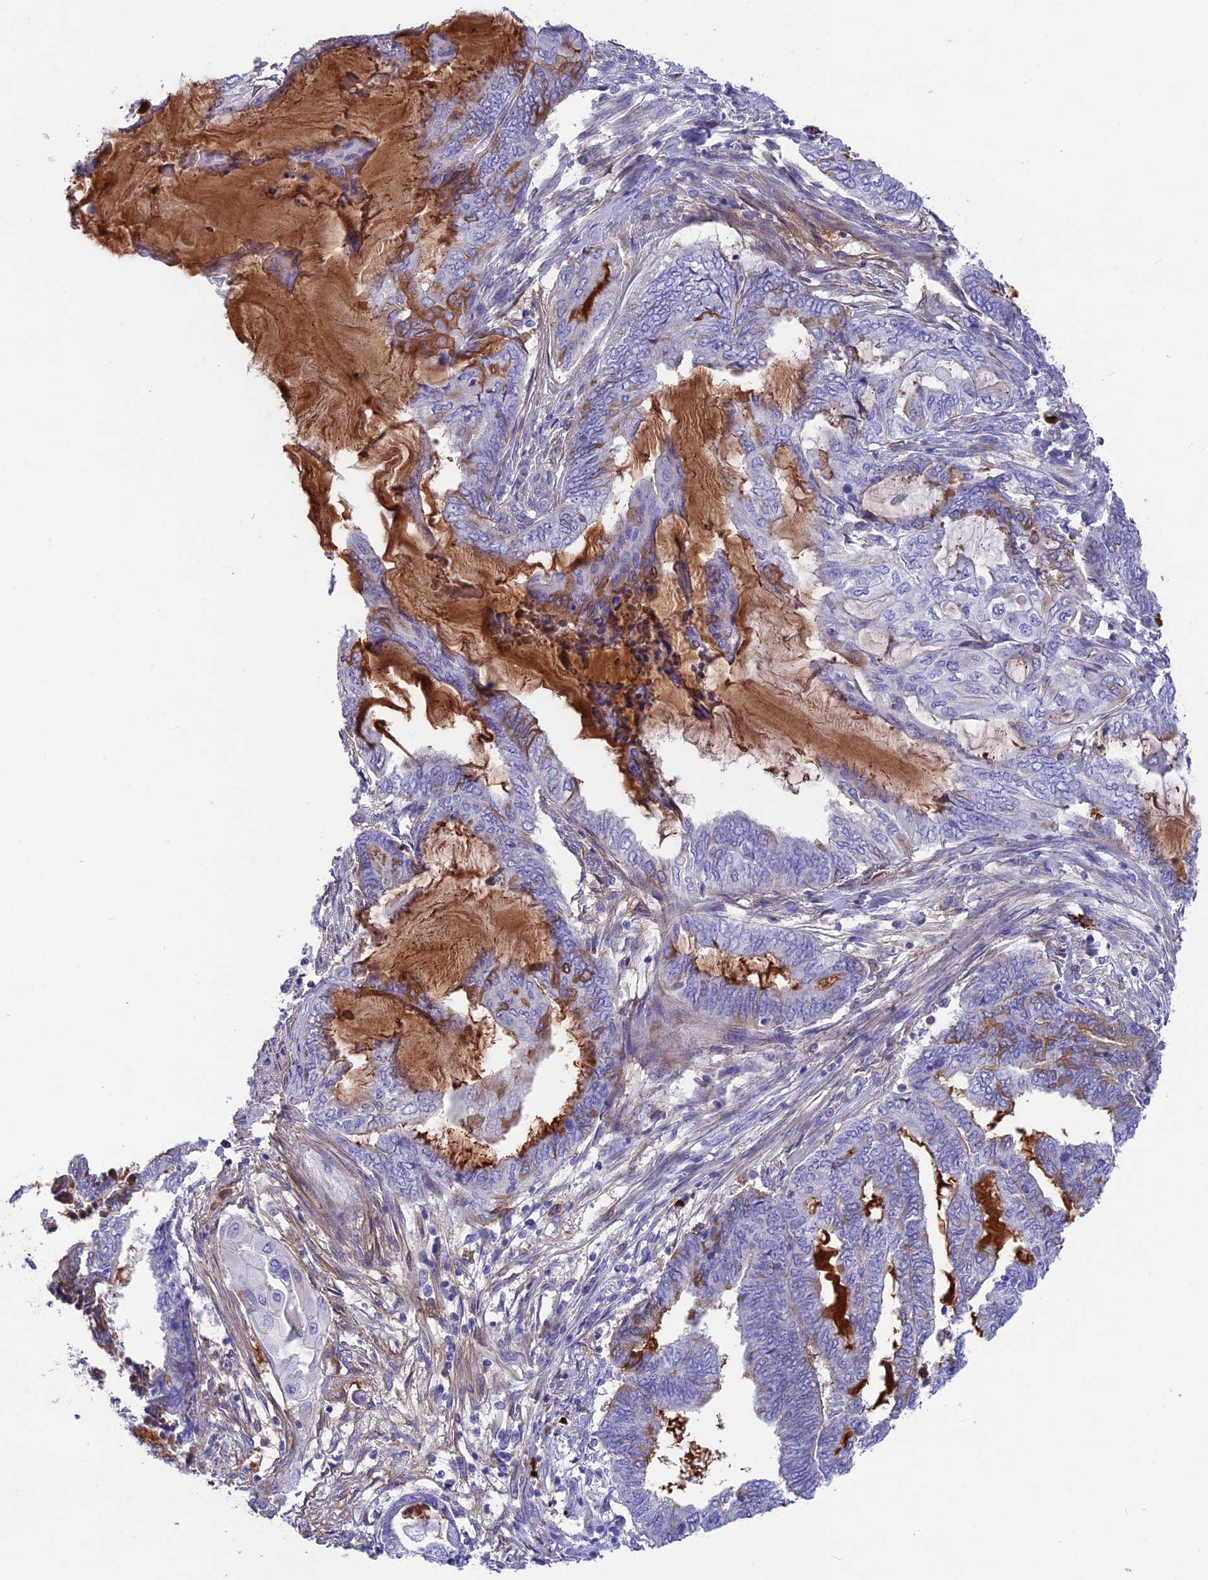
{"staining": {"intensity": "weak", "quantity": "<25%", "location": "cytoplasmic/membranous"}, "tissue": "endometrial cancer", "cell_type": "Tumor cells", "image_type": "cancer", "snomed": [{"axis": "morphology", "description": "Adenocarcinoma, NOS"}, {"axis": "topography", "description": "Uterus"}, {"axis": "topography", "description": "Endometrium"}], "caption": "The image shows no significant expression in tumor cells of endometrial adenocarcinoma.", "gene": "SNAP91", "patient": {"sex": "female", "age": 70}}